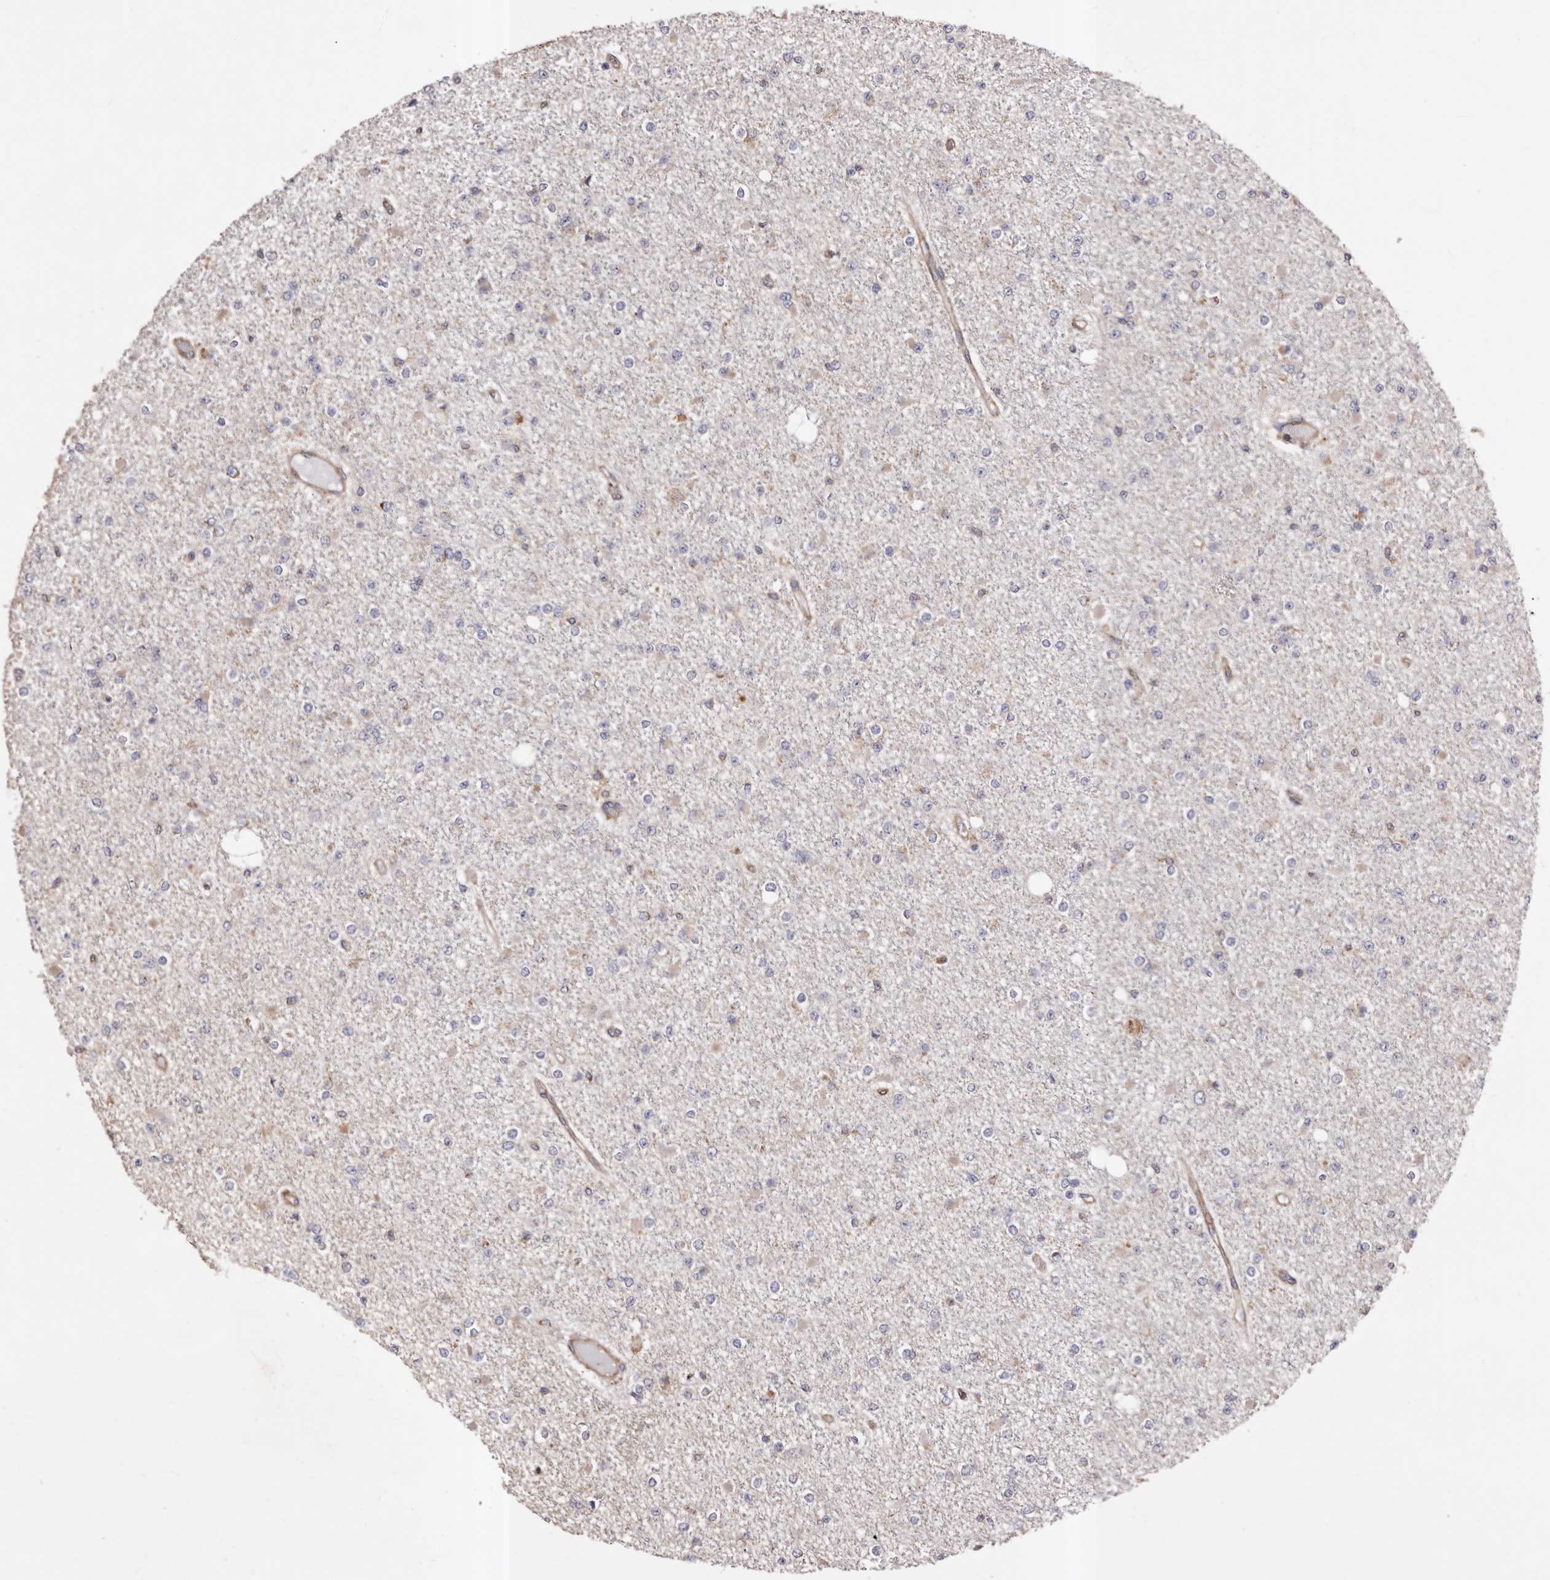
{"staining": {"intensity": "negative", "quantity": "none", "location": "none"}, "tissue": "glioma", "cell_type": "Tumor cells", "image_type": "cancer", "snomed": [{"axis": "morphology", "description": "Glioma, malignant, Low grade"}, {"axis": "topography", "description": "Brain"}], "caption": "A high-resolution image shows IHC staining of glioma, which demonstrates no significant positivity in tumor cells.", "gene": "COQ8B", "patient": {"sex": "female", "age": 22}}